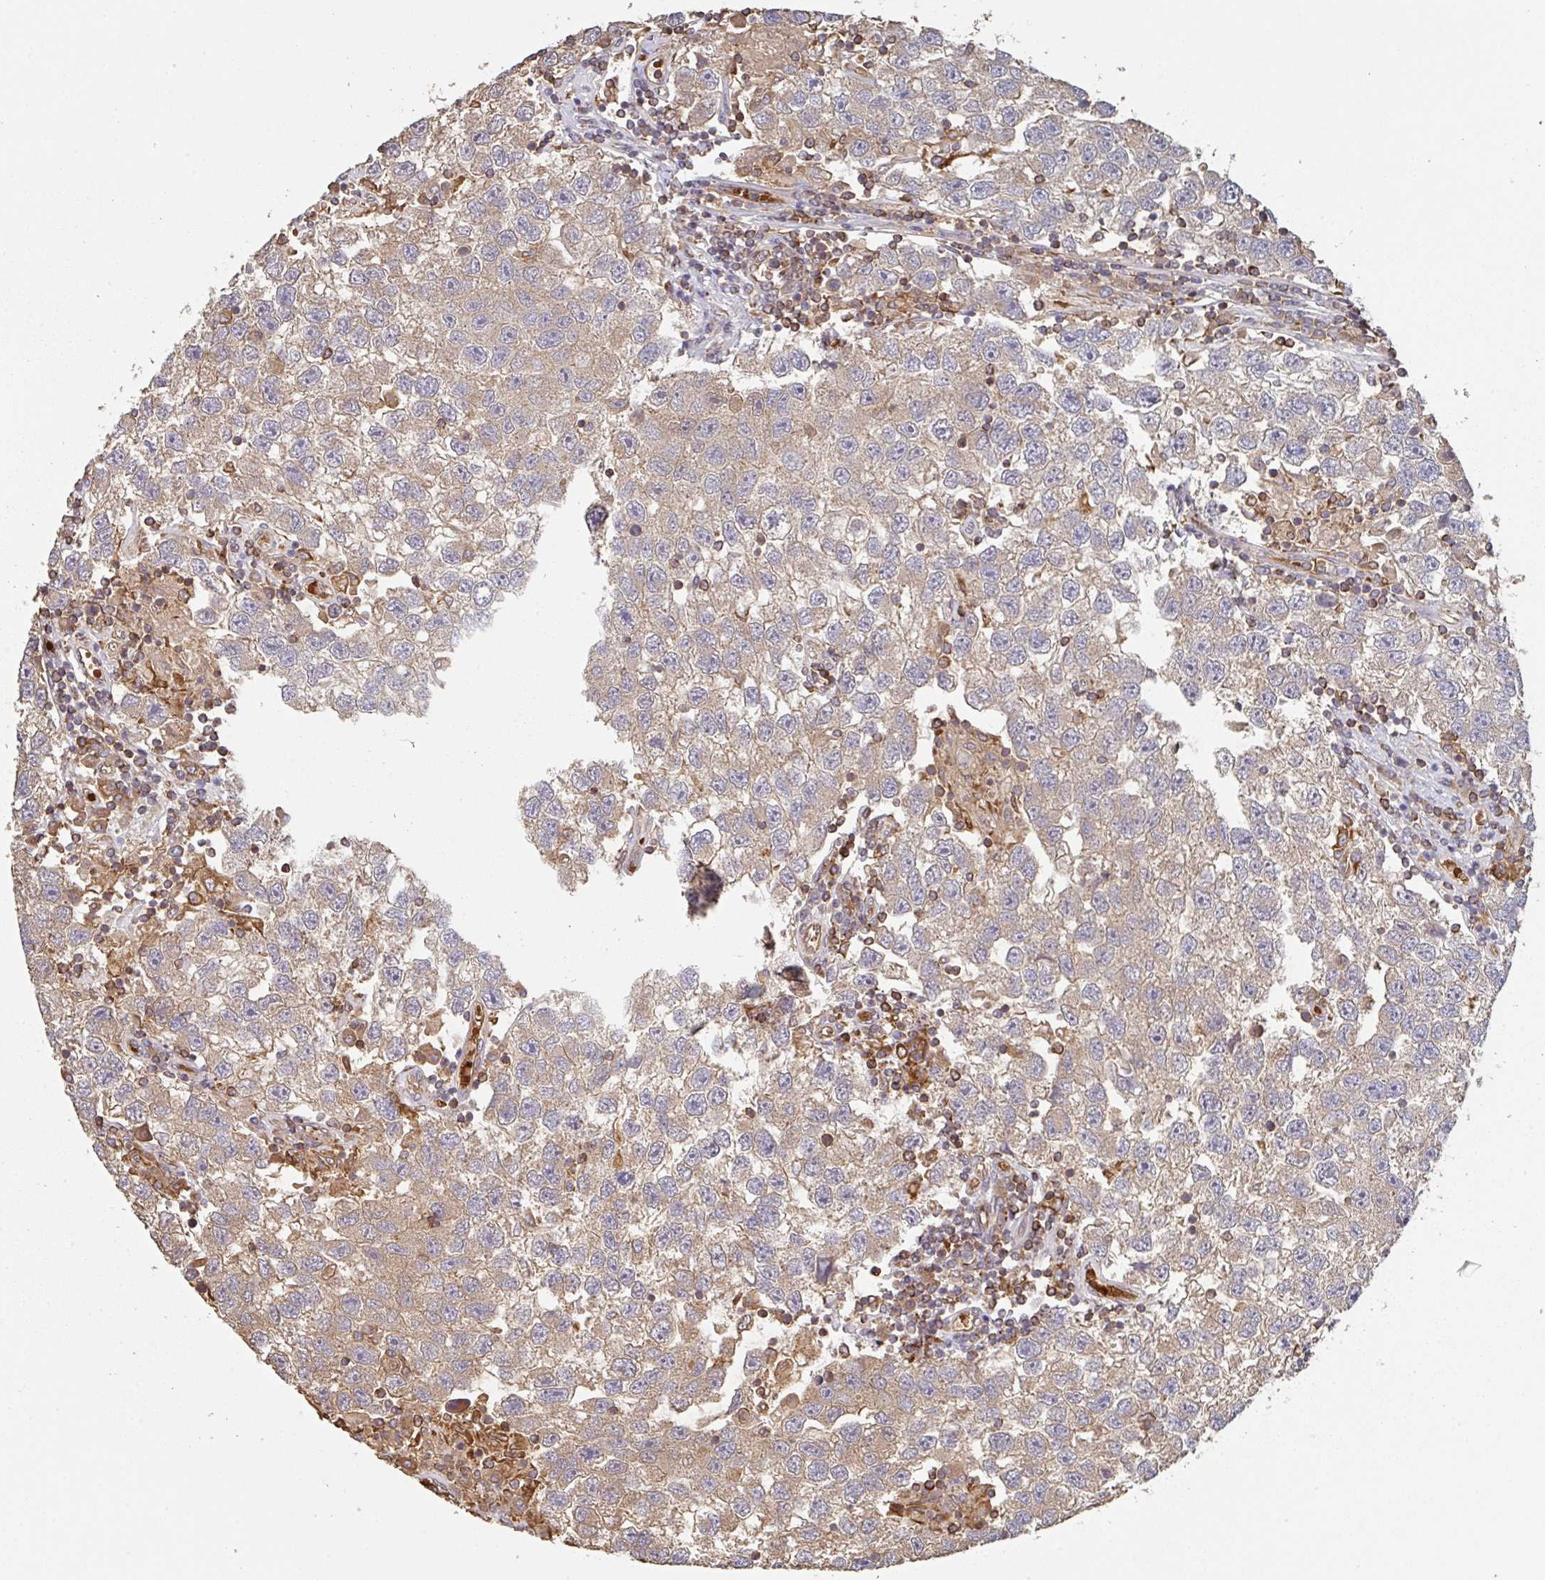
{"staining": {"intensity": "moderate", "quantity": ">75%", "location": "cytoplasmic/membranous"}, "tissue": "testis cancer", "cell_type": "Tumor cells", "image_type": "cancer", "snomed": [{"axis": "morphology", "description": "Seminoma, NOS"}, {"axis": "topography", "description": "Testis"}], "caption": "Protein staining of testis cancer tissue demonstrates moderate cytoplasmic/membranous positivity in about >75% of tumor cells. (Stains: DAB in brown, nuclei in blue, Microscopy: brightfield microscopy at high magnification).", "gene": "POLG", "patient": {"sex": "male", "age": 26}}